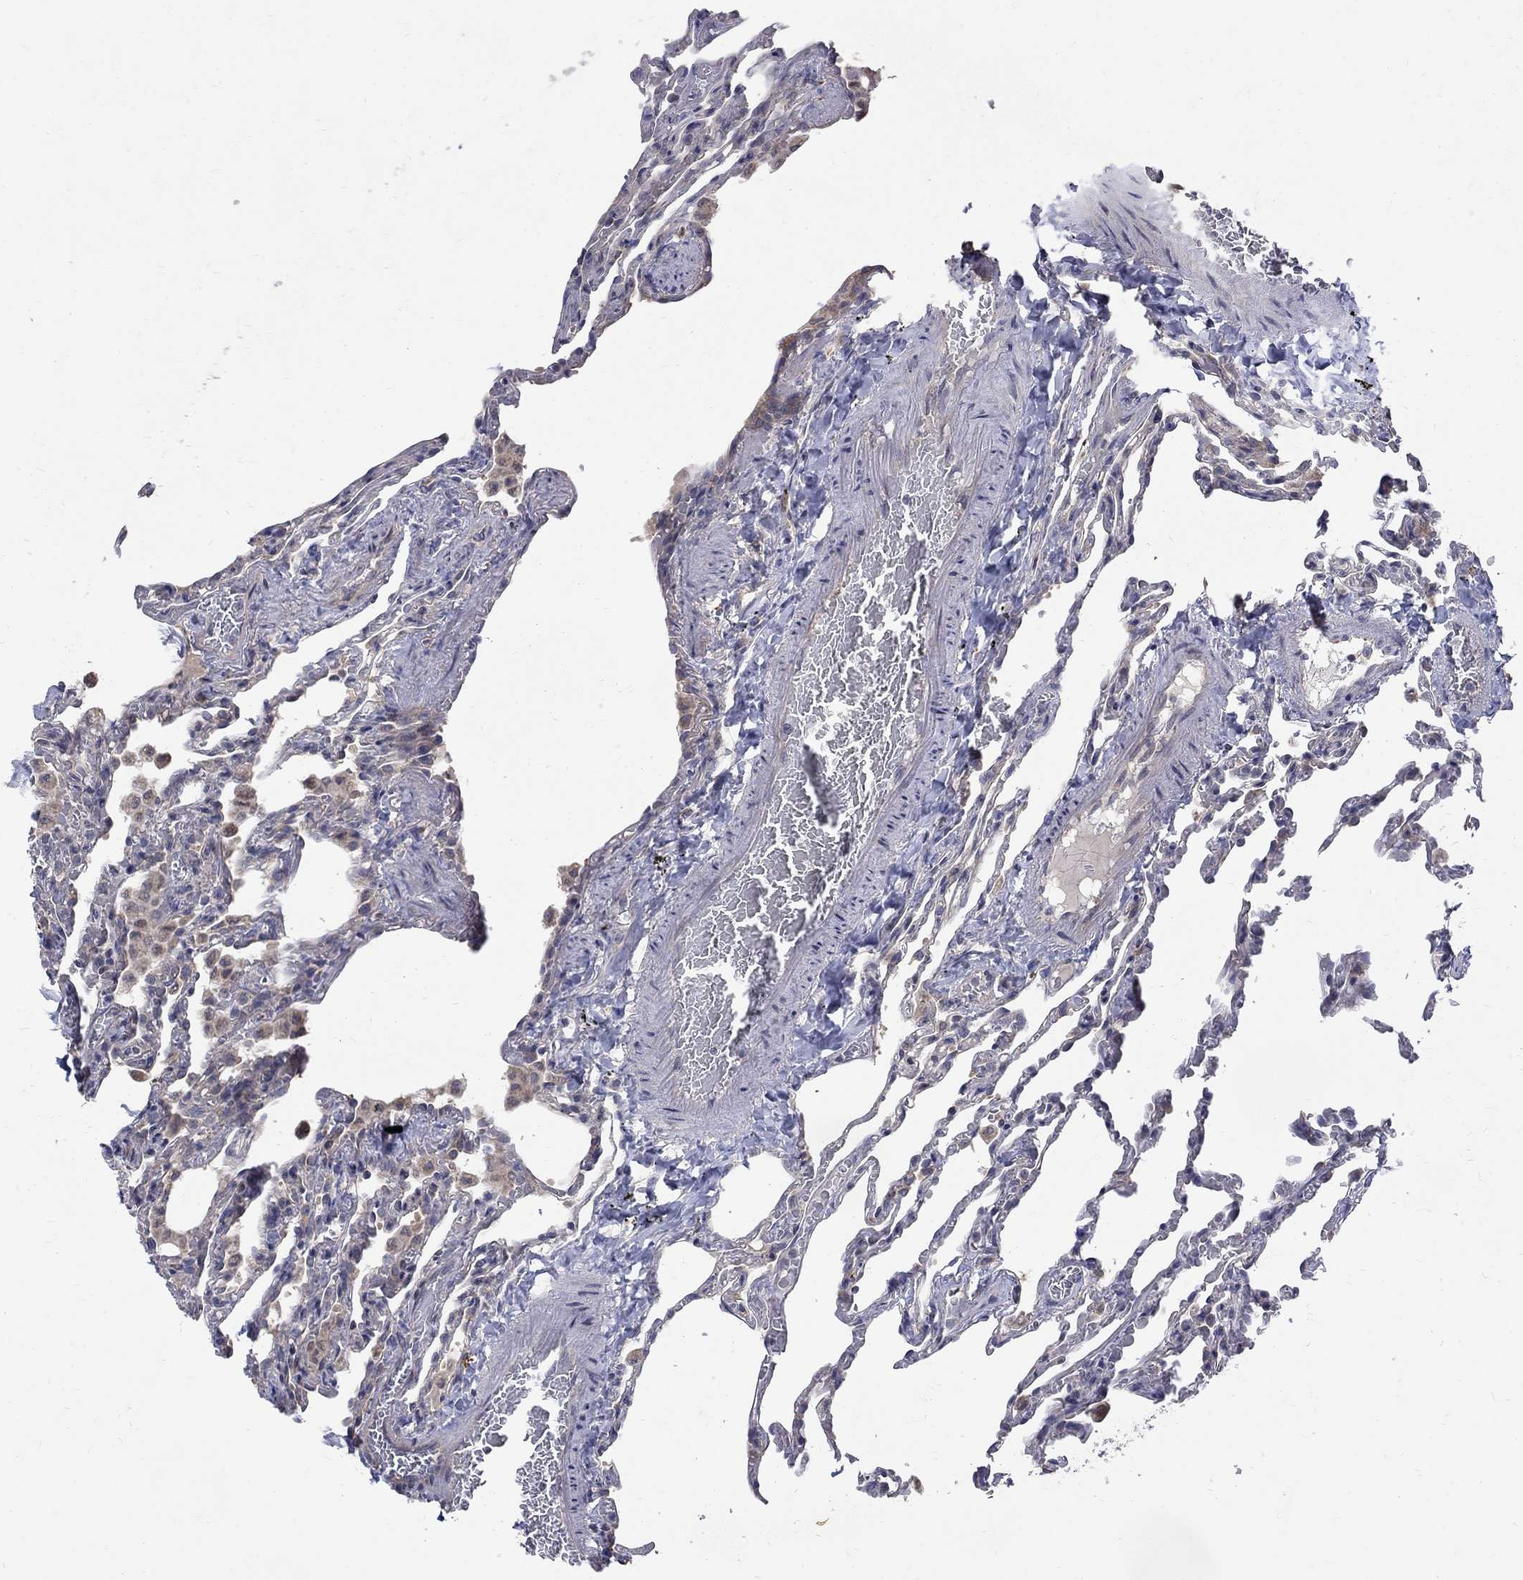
{"staining": {"intensity": "weak", "quantity": "25%-75%", "location": "cytoplasmic/membranous"}, "tissue": "lung", "cell_type": "Alveolar cells", "image_type": "normal", "snomed": [{"axis": "morphology", "description": "Normal tissue, NOS"}, {"axis": "topography", "description": "Lung"}], "caption": "Unremarkable lung reveals weak cytoplasmic/membranous expression in about 25%-75% of alveolar cells.", "gene": "SH2B1", "patient": {"sex": "female", "age": 43}}